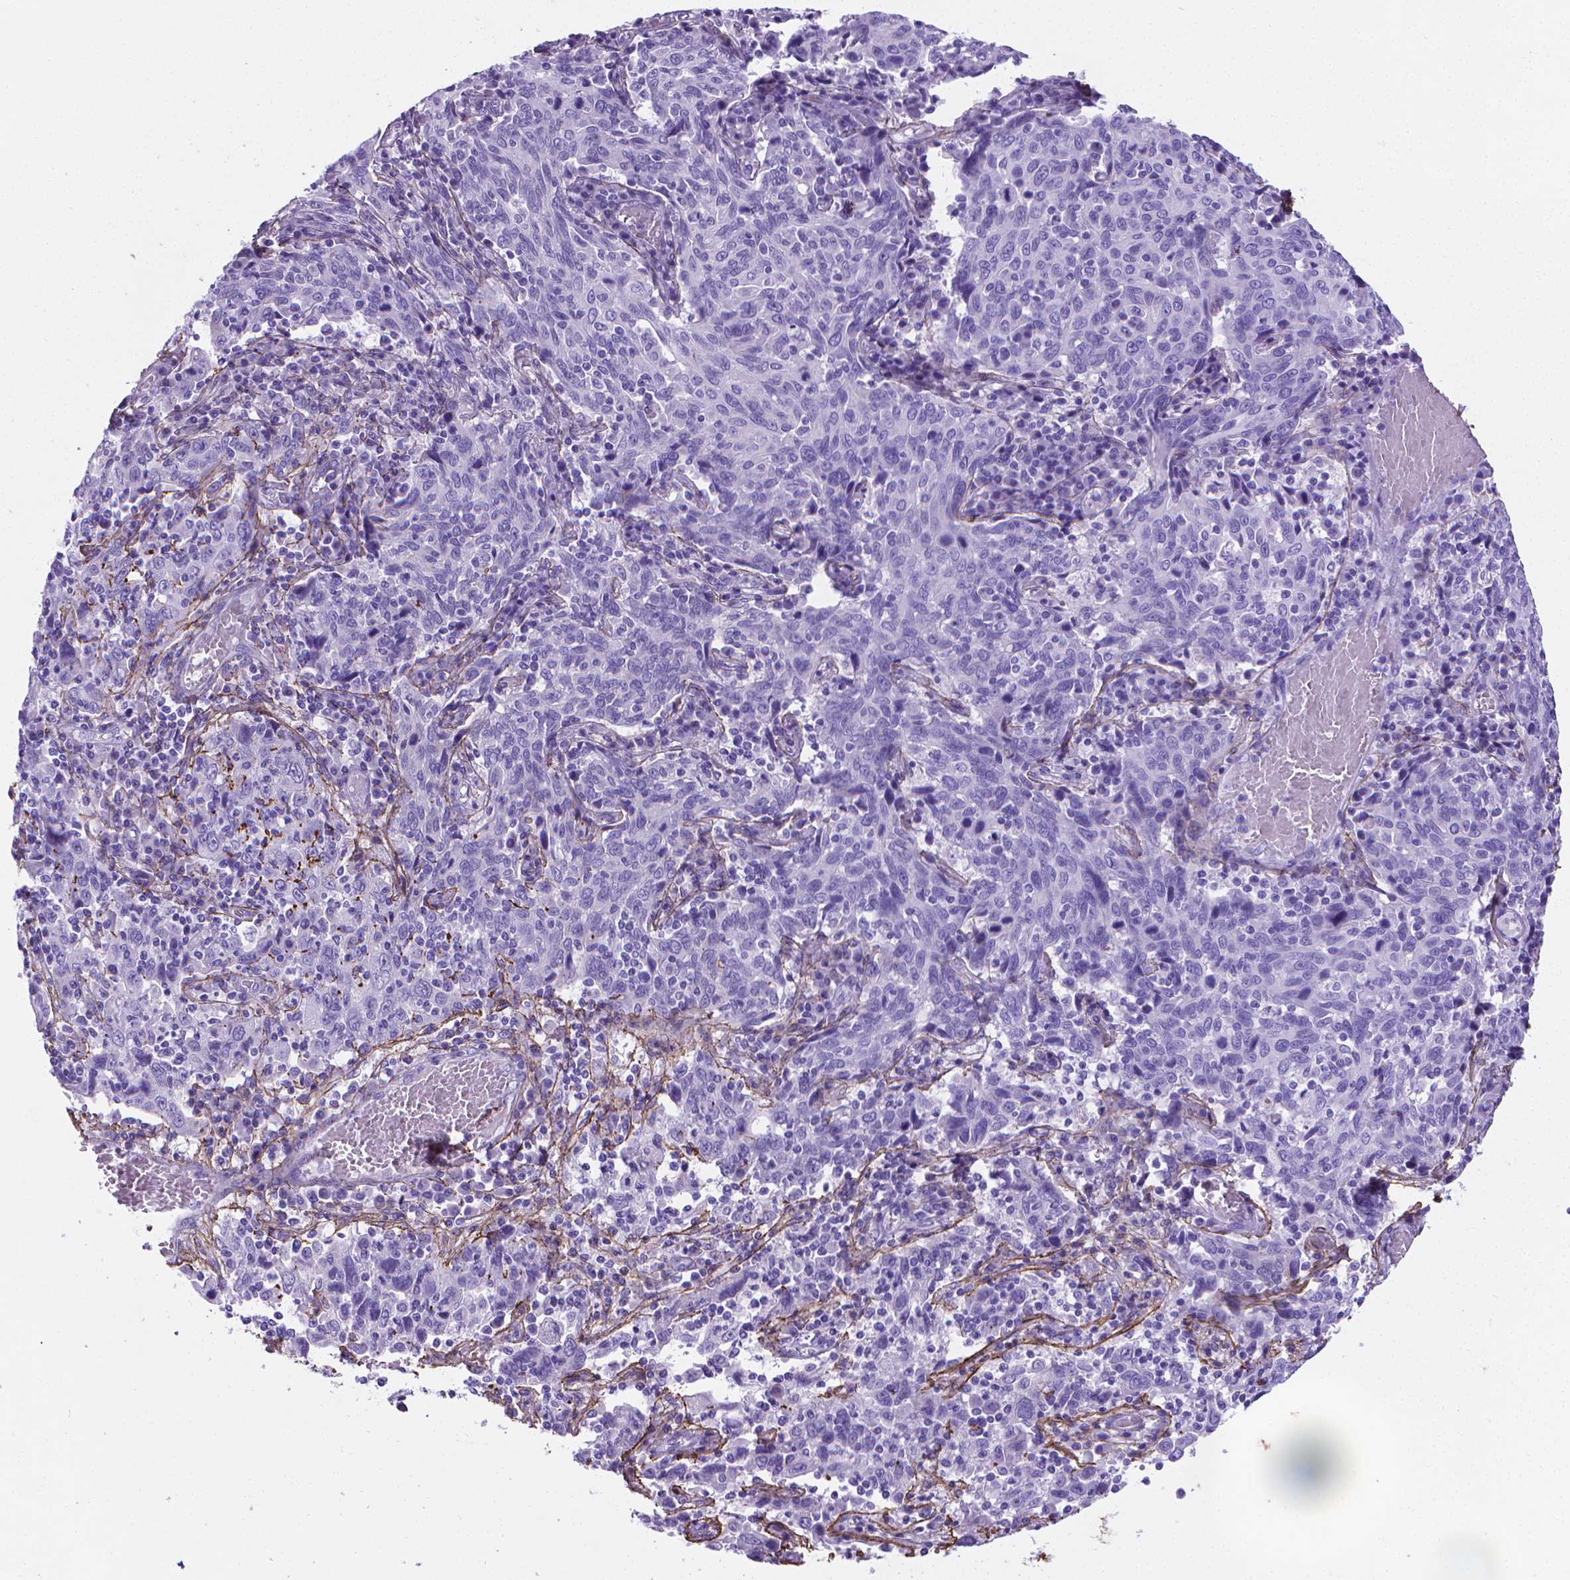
{"staining": {"intensity": "negative", "quantity": "none", "location": "none"}, "tissue": "cervical cancer", "cell_type": "Tumor cells", "image_type": "cancer", "snomed": [{"axis": "morphology", "description": "Squamous cell carcinoma, NOS"}, {"axis": "topography", "description": "Cervix"}], "caption": "Cervical squamous cell carcinoma was stained to show a protein in brown. There is no significant staining in tumor cells.", "gene": "MFAP2", "patient": {"sex": "female", "age": 46}}